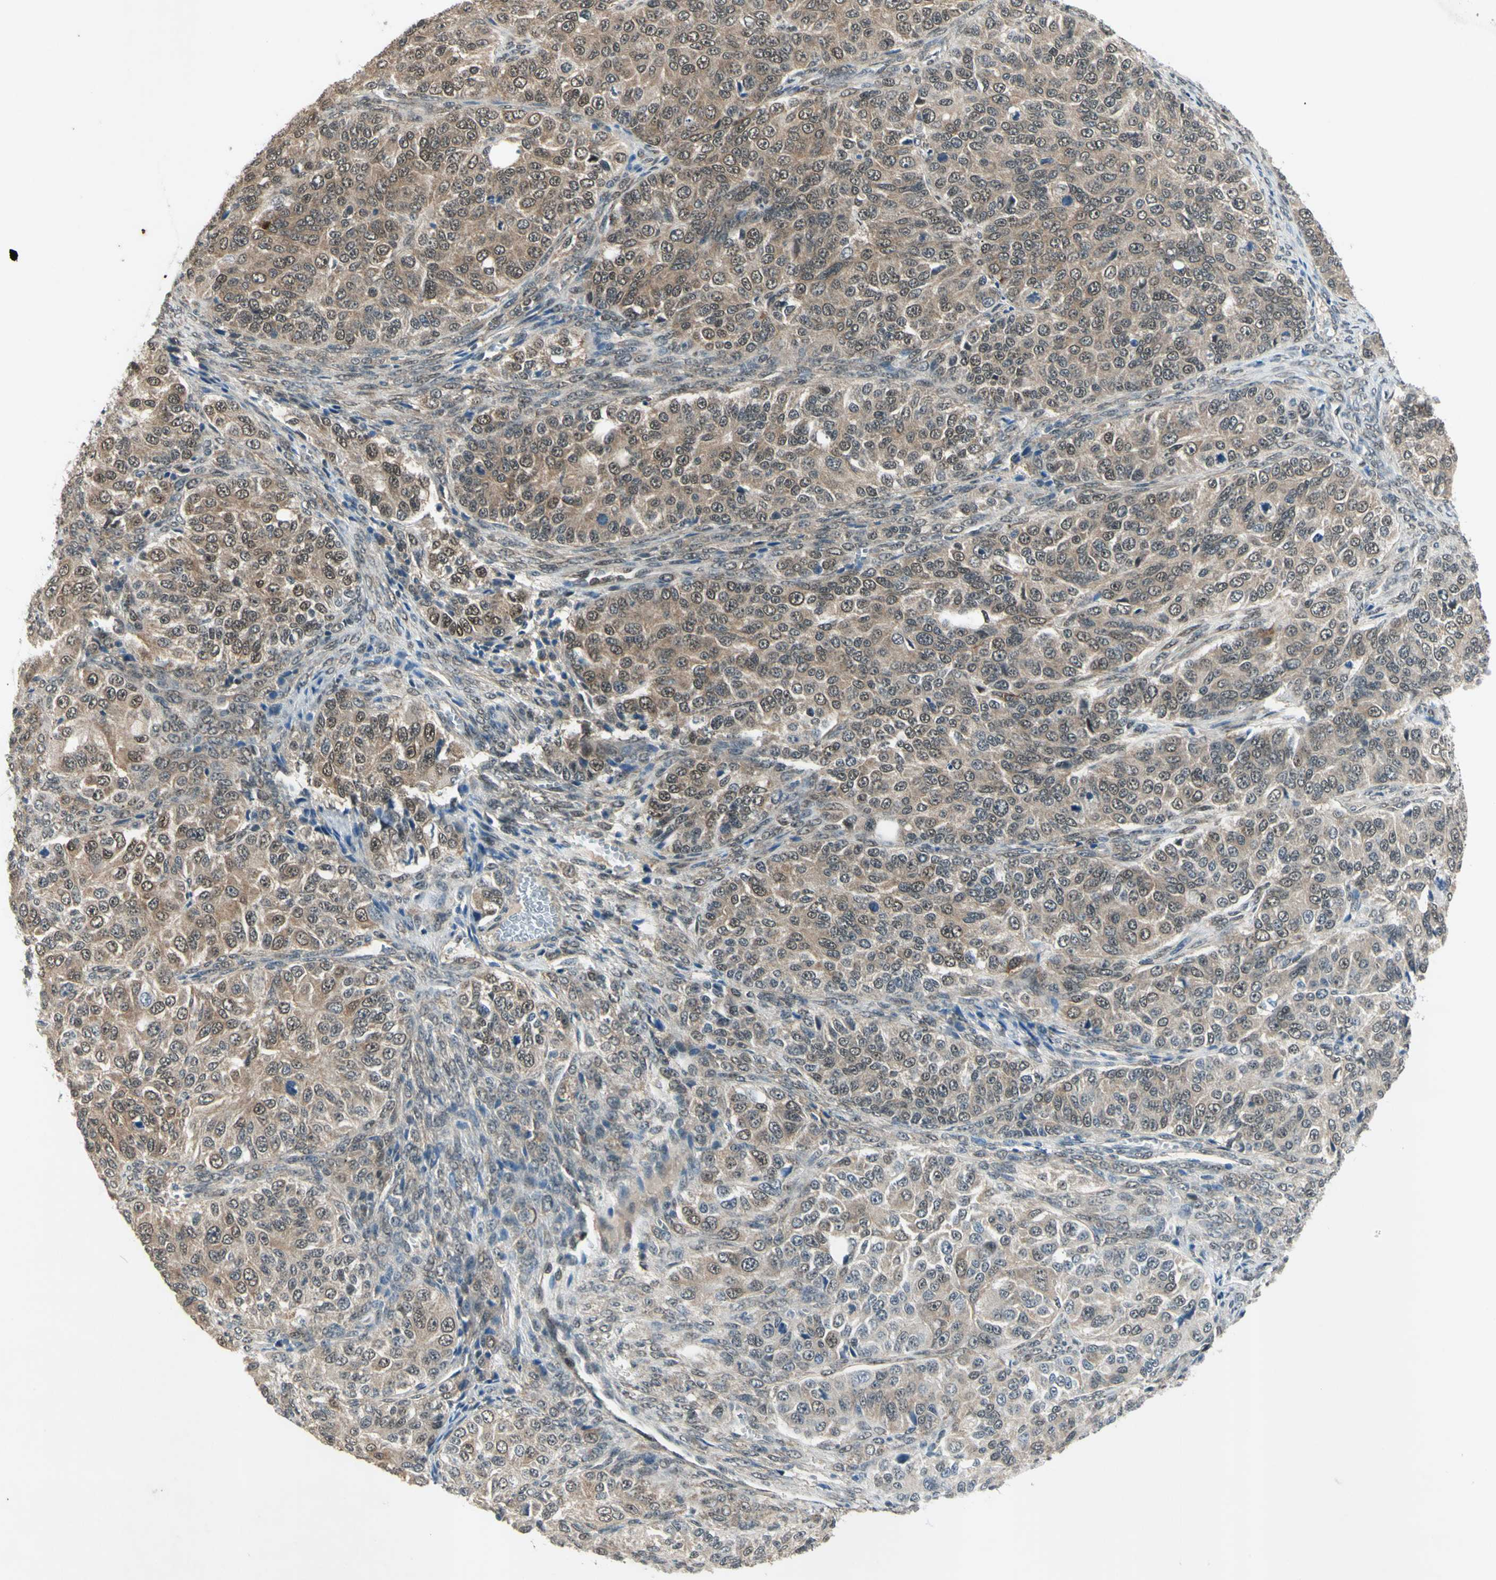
{"staining": {"intensity": "weak", "quantity": ">75%", "location": "cytoplasmic/membranous"}, "tissue": "ovarian cancer", "cell_type": "Tumor cells", "image_type": "cancer", "snomed": [{"axis": "morphology", "description": "Carcinoma, endometroid"}, {"axis": "topography", "description": "Ovary"}], "caption": "Immunohistochemical staining of human endometroid carcinoma (ovarian) displays weak cytoplasmic/membranous protein positivity in approximately >75% of tumor cells. Using DAB (brown) and hematoxylin (blue) stains, captured at high magnification using brightfield microscopy.", "gene": "PSMD5", "patient": {"sex": "female", "age": 51}}